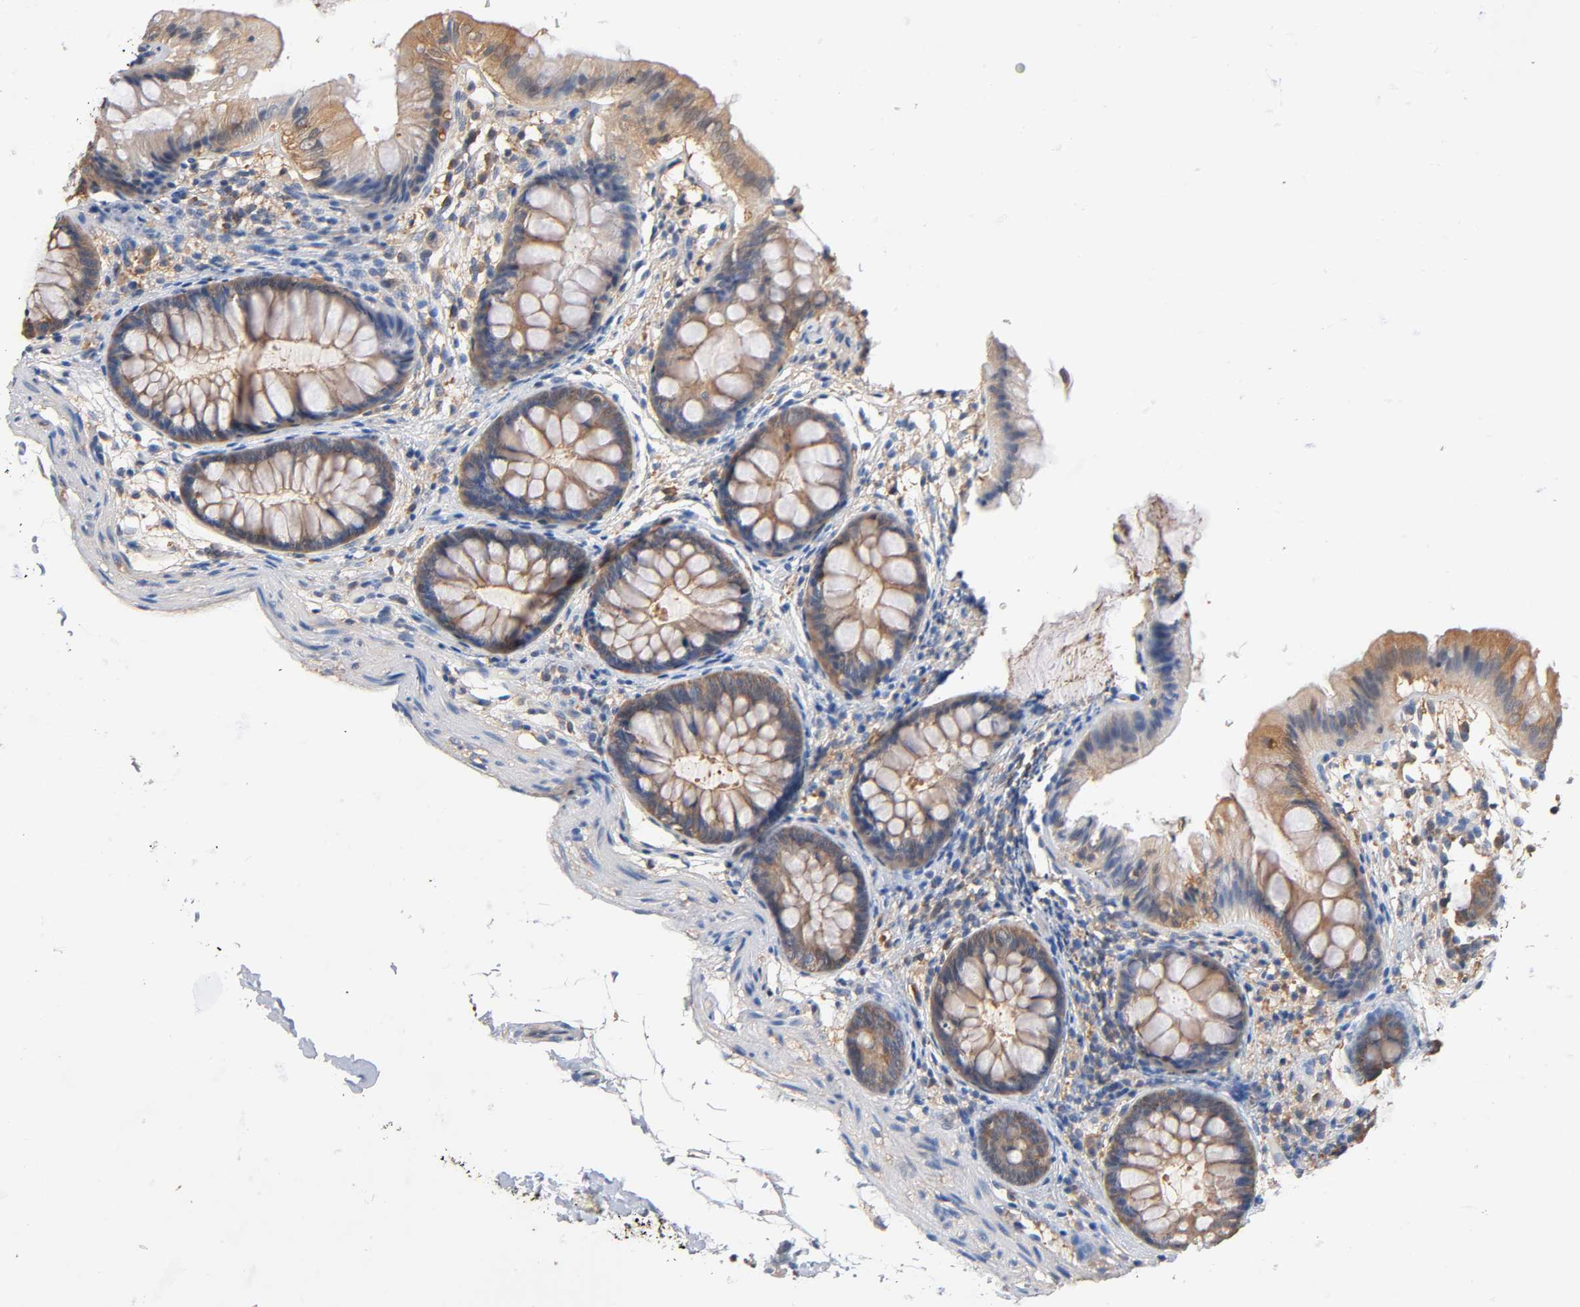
{"staining": {"intensity": "moderate", "quantity": "<25%", "location": "cytoplasmic/membranous"}, "tissue": "colon", "cell_type": "Endothelial cells", "image_type": "normal", "snomed": [{"axis": "morphology", "description": "Normal tissue, NOS"}, {"axis": "topography", "description": "Smooth muscle"}, {"axis": "topography", "description": "Colon"}], "caption": "Immunohistochemical staining of unremarkable colon exhibits <25% levels of moderate cytoplasmic/membranous protein expression in about <25% of endothelial cells.", "gene": "ALDOA", "patient": {"sex": "male", "age": 67}}